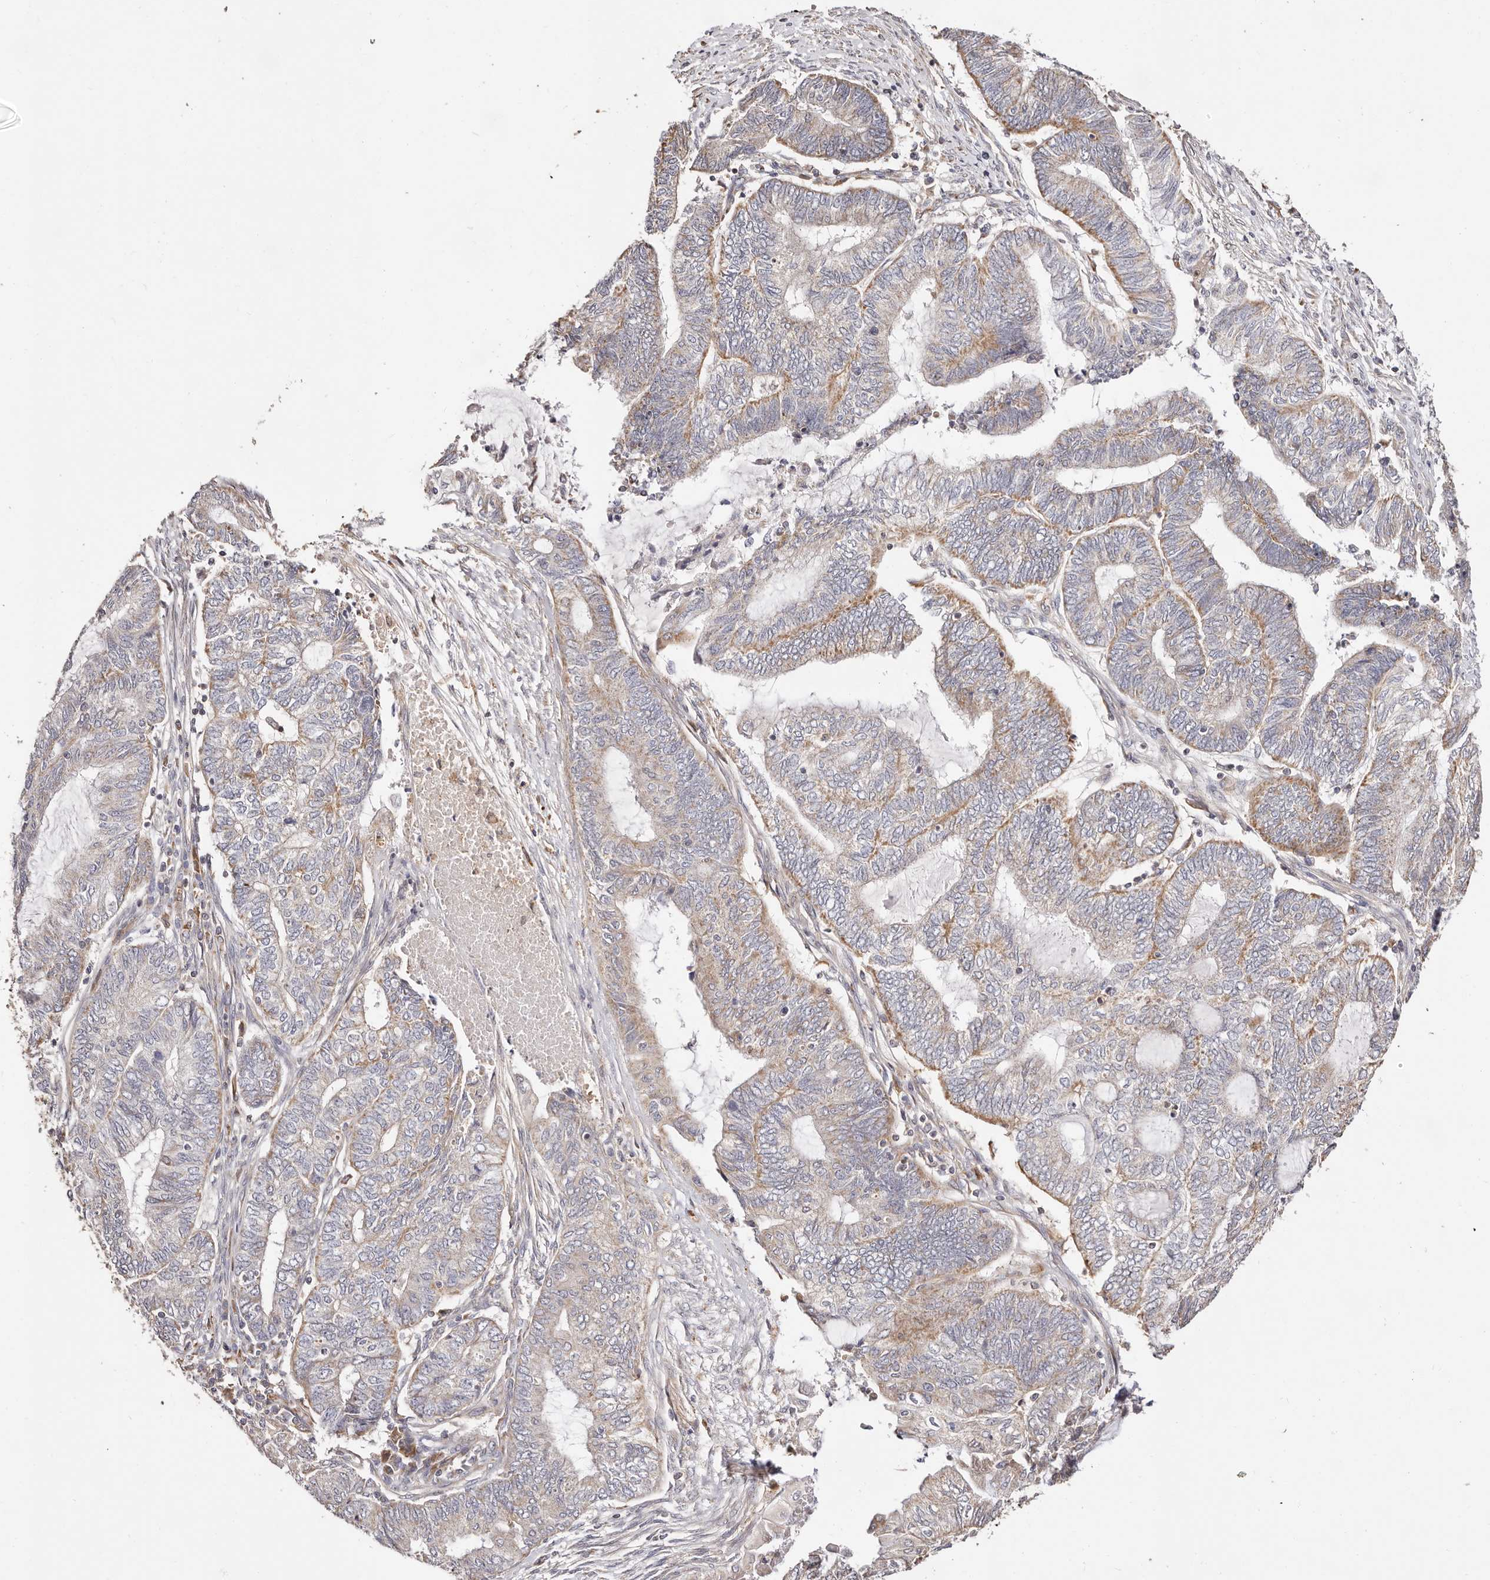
{"staining": {"intensity": "moderate", "quantity": "25%-75%", "location": "cytoplasmic/membranous"}, "tissue": "endometrial cancer", "cell_type": "Tumor cells", "image_type": "cancer", "snomed": [{"axis": "morphology", "description": "Adenocarcinoma, NOS"}, {"axis": "topography", "description": "Uterus"}, {"axis": "topography", "description": "Endometrium"}], "caption": "Immunohistochemistry of human endometrial cancer (adenocarcinoma) exhibits medium levels of moderate cytoplasmic/membranous staining in about 25%-75% of tumor cells.", "gene": "MAPK1", "patient": {"sex": "female", "age": 70}}